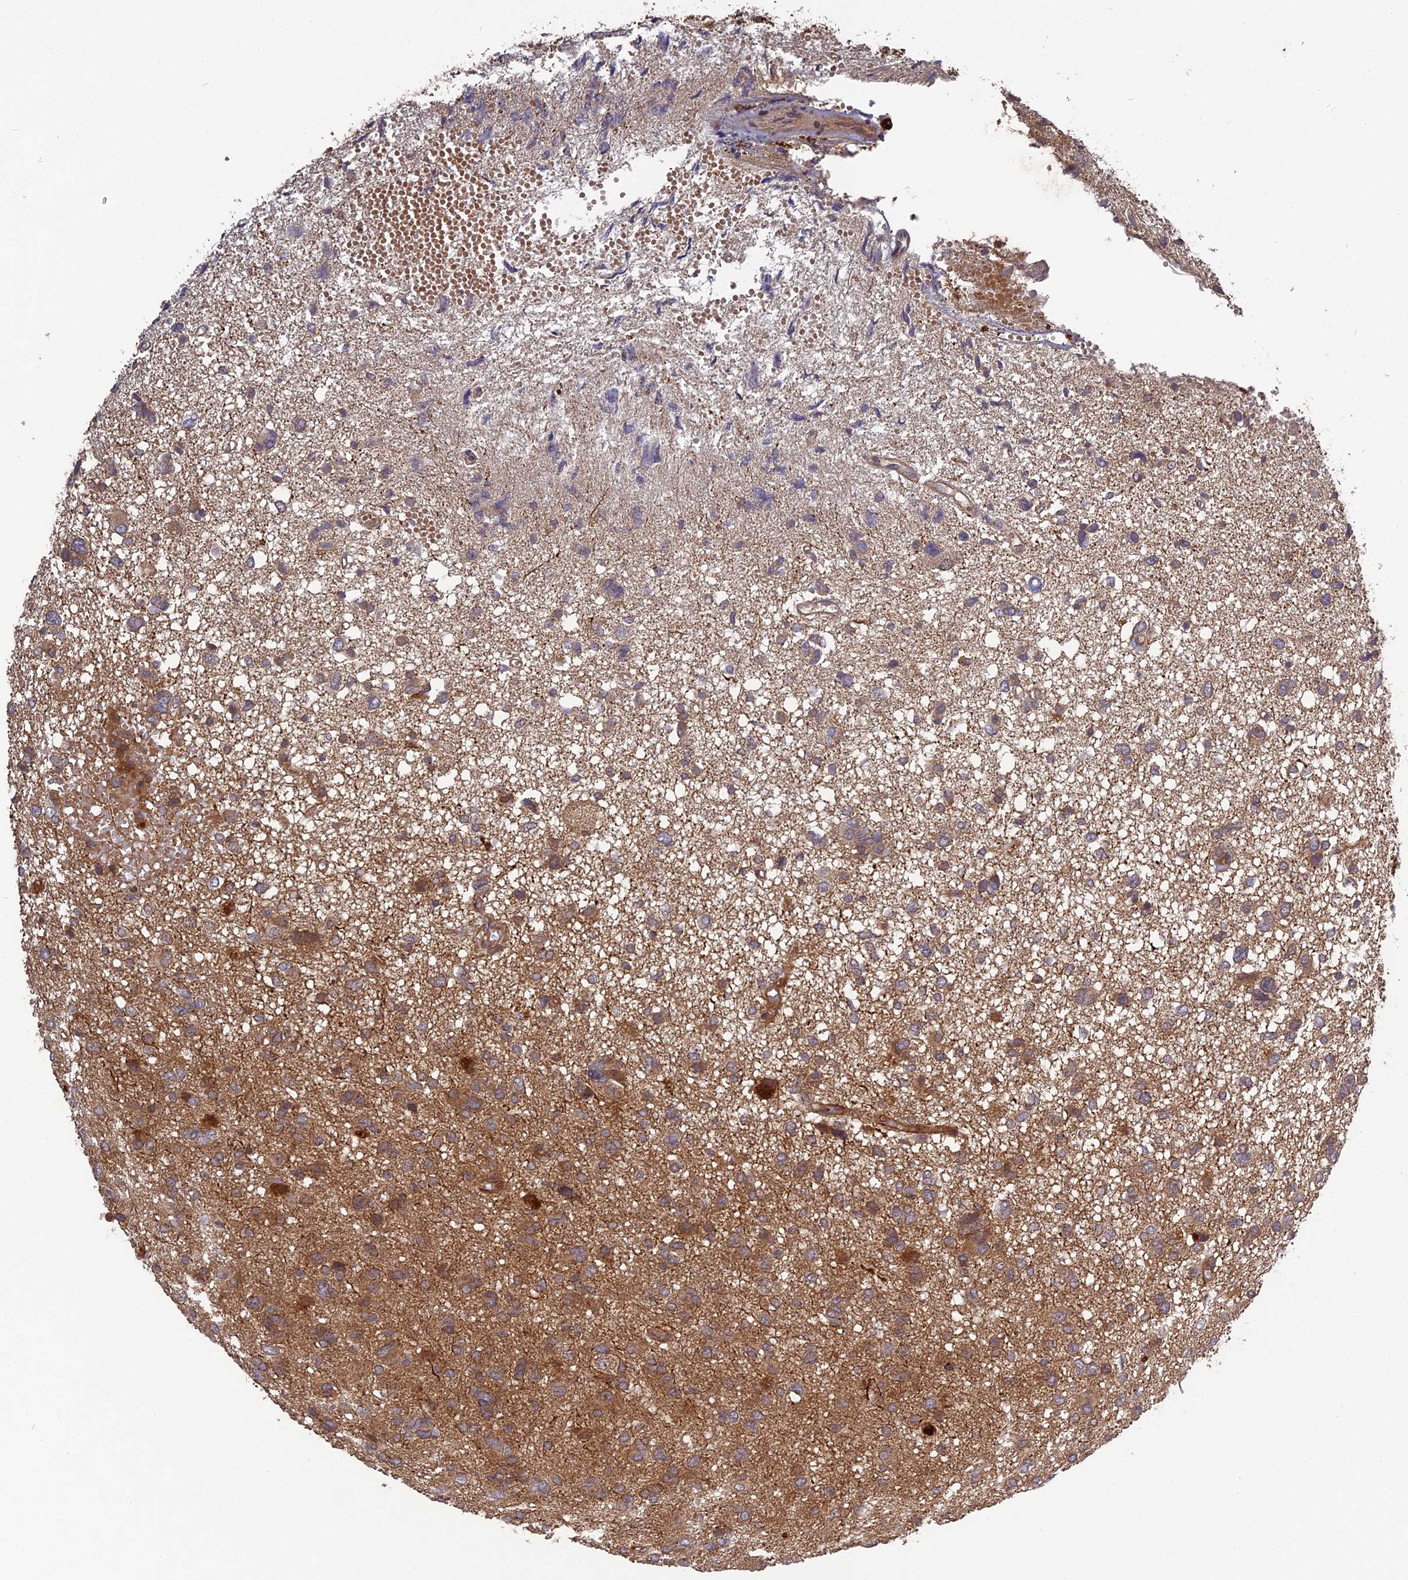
{"staining": {"intensity": "moderate", "quantity": ">75%", "location": "cytoplasmic/membranous"}, "tissue": "glioma", "cell_type": "Tumor cells", "image_type": "cancer", "snomed": [{"axis": "morphology", "description": "Glioma, malignant, High grade"}, {"axis": "topography", "description": "Brain"}], "caption": "Glioma was stained to show a protein in brown. There is medium levels of moderate cytoplasmic/membranous expression in approximately >75% of tumor cells. The staining was performed using DAB to visualize the protein expression in brown, while the nuclei were stained in blue with hematoxylin (Magnification: 20x).", "gene": "TMUB2", "patient": {"sex": "female", "age": 59}}